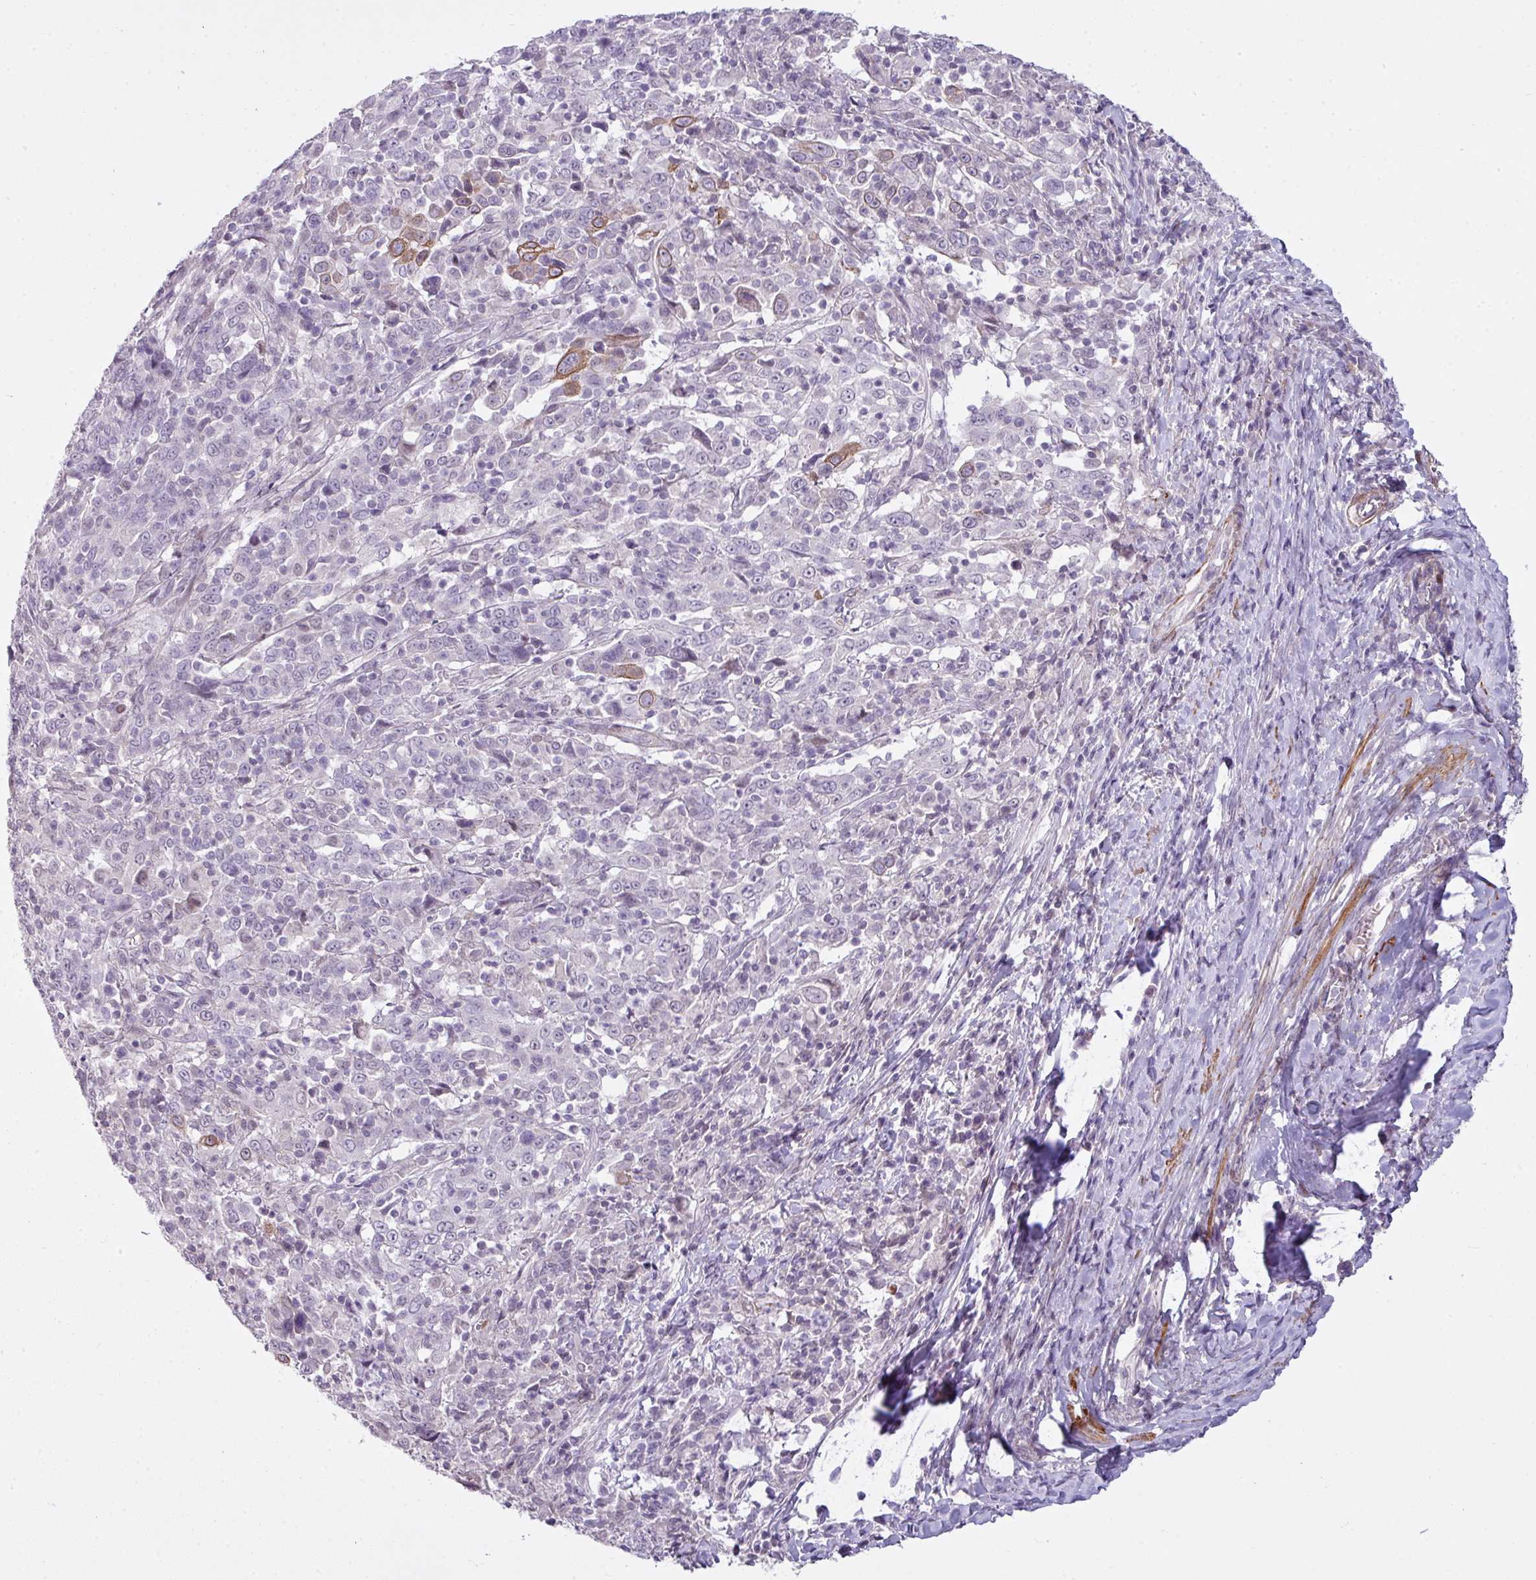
{"staining": {"intensity": "moderate", "quantity": "<25%", "location": "cytoplasmic/membranous"}, "tissue": "cervical cancer", "cell_type": "Tumor cells", "image_type": "cancer", "snomed": [{"axis": "morphology", "description": "Squamous cell carcinoma, NOS"}, {"axis": "topography", "description": "Cervix"}], "caption": "DAB (3,3'-diaminobenzidine) immunohistochemical staining of cervical cancer (squamous cell carcinoma) exhibits moderate cytoplasmic/membranous protein staining in approximately <25% of tumor cells. The protein is stained brown, and the nuclei are stained in blue (DAB (3,3'-diaminobenzidine) IHC with brightfield microscopy, high magnification).", "gene": "ZNF688", "patient": {"sex": "female", "age": 46}}